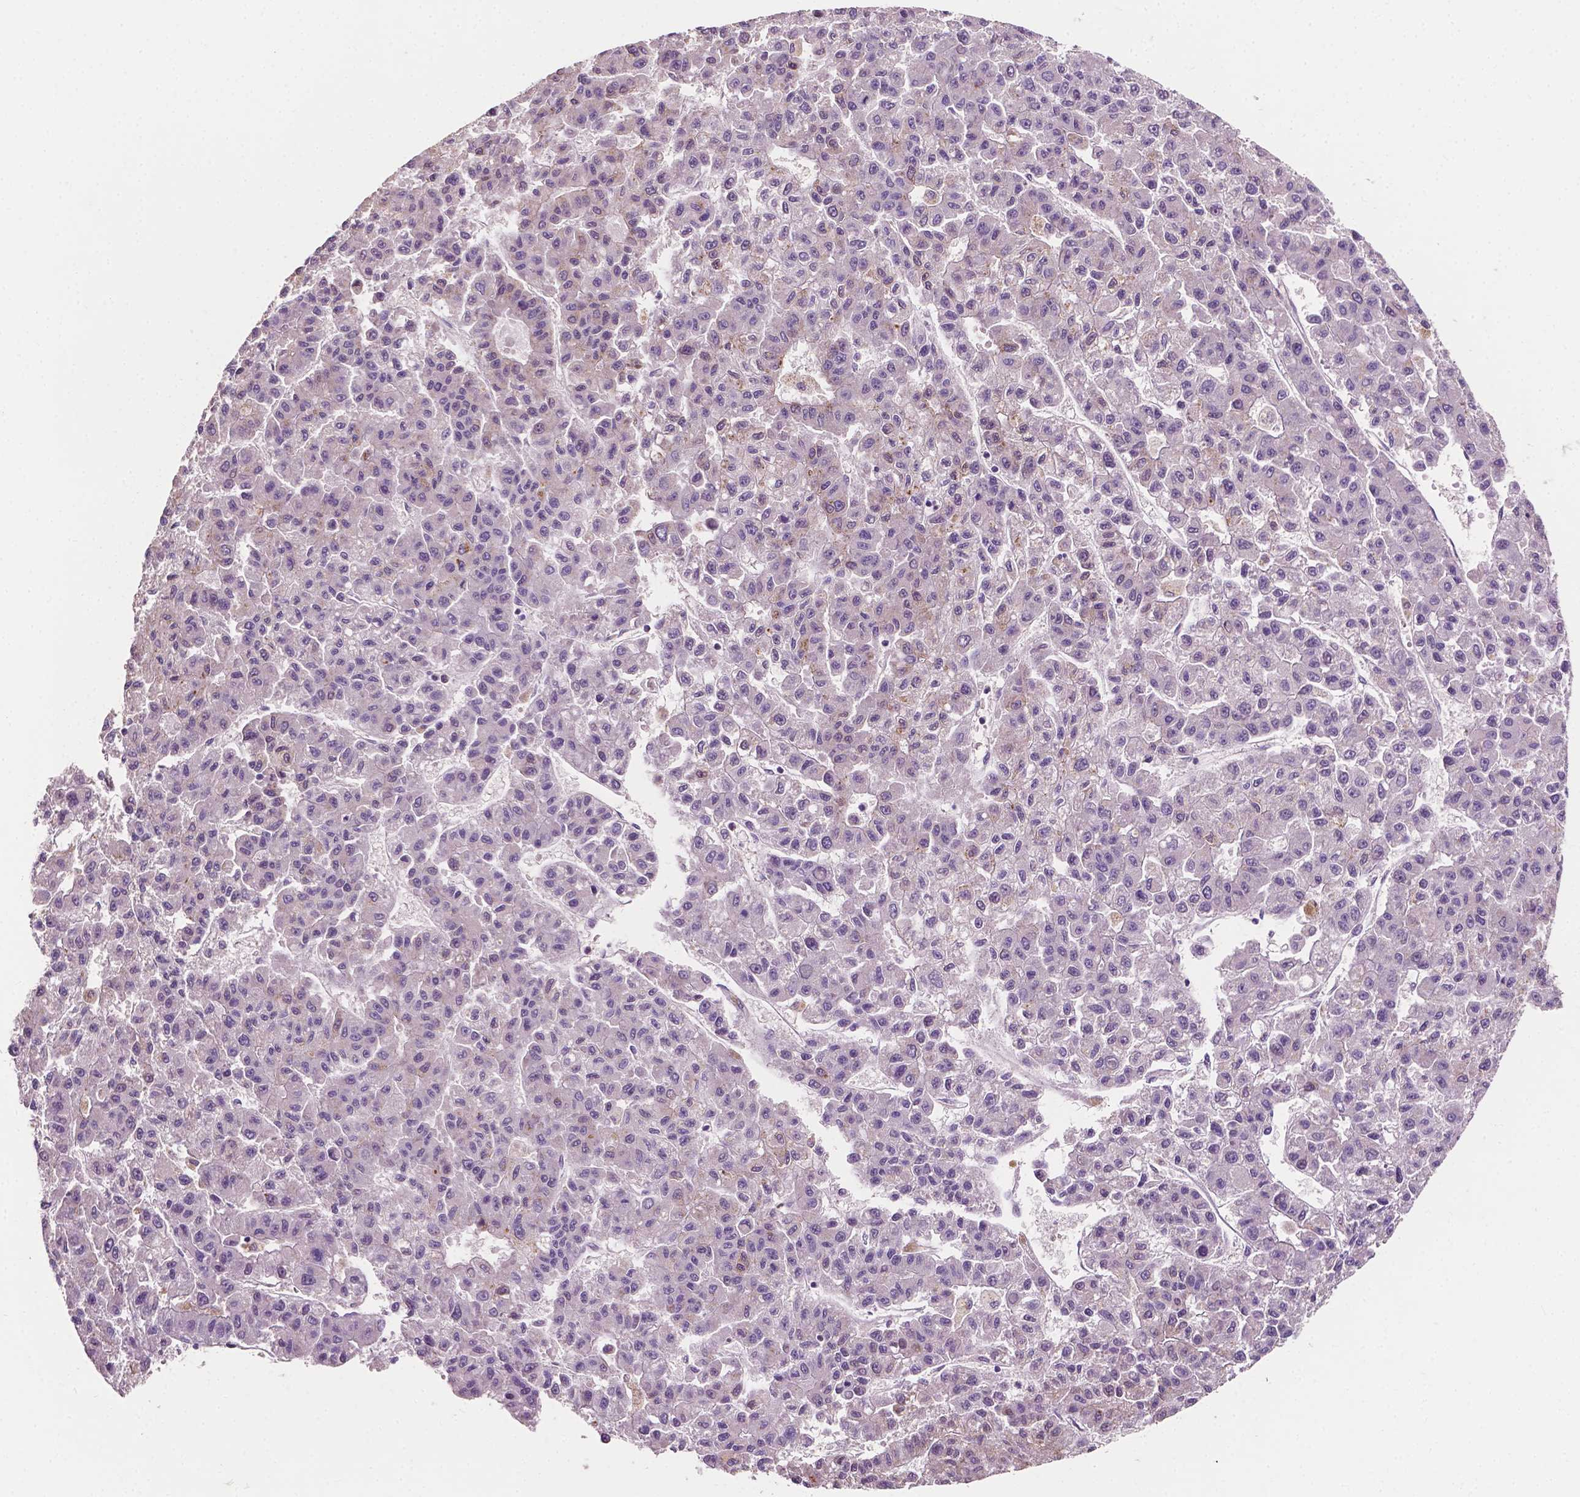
{"staining": {"intensity": "negative", "quantity": "none", "location": "none"}, "tissue": "liver cancer", "cell_type": "Tumor cells", "image_type": "cancer", "snomed": [{"axis": "morphology", "description": "Carcinoma, Hepatocellular, NOS"}, {"axis": "topography", "description": "Liver"}], "caption": "Immunohistochemistry histopathology image of neoplastic tissue: liver cancer (hepatocellular carcinoma) stained with DAB (3,3'-diaminobenzidine) shows no significant protein positivity in tumor cells.", "gene": "EBAG9", "patient": {"sex": "male", "age": 70}}